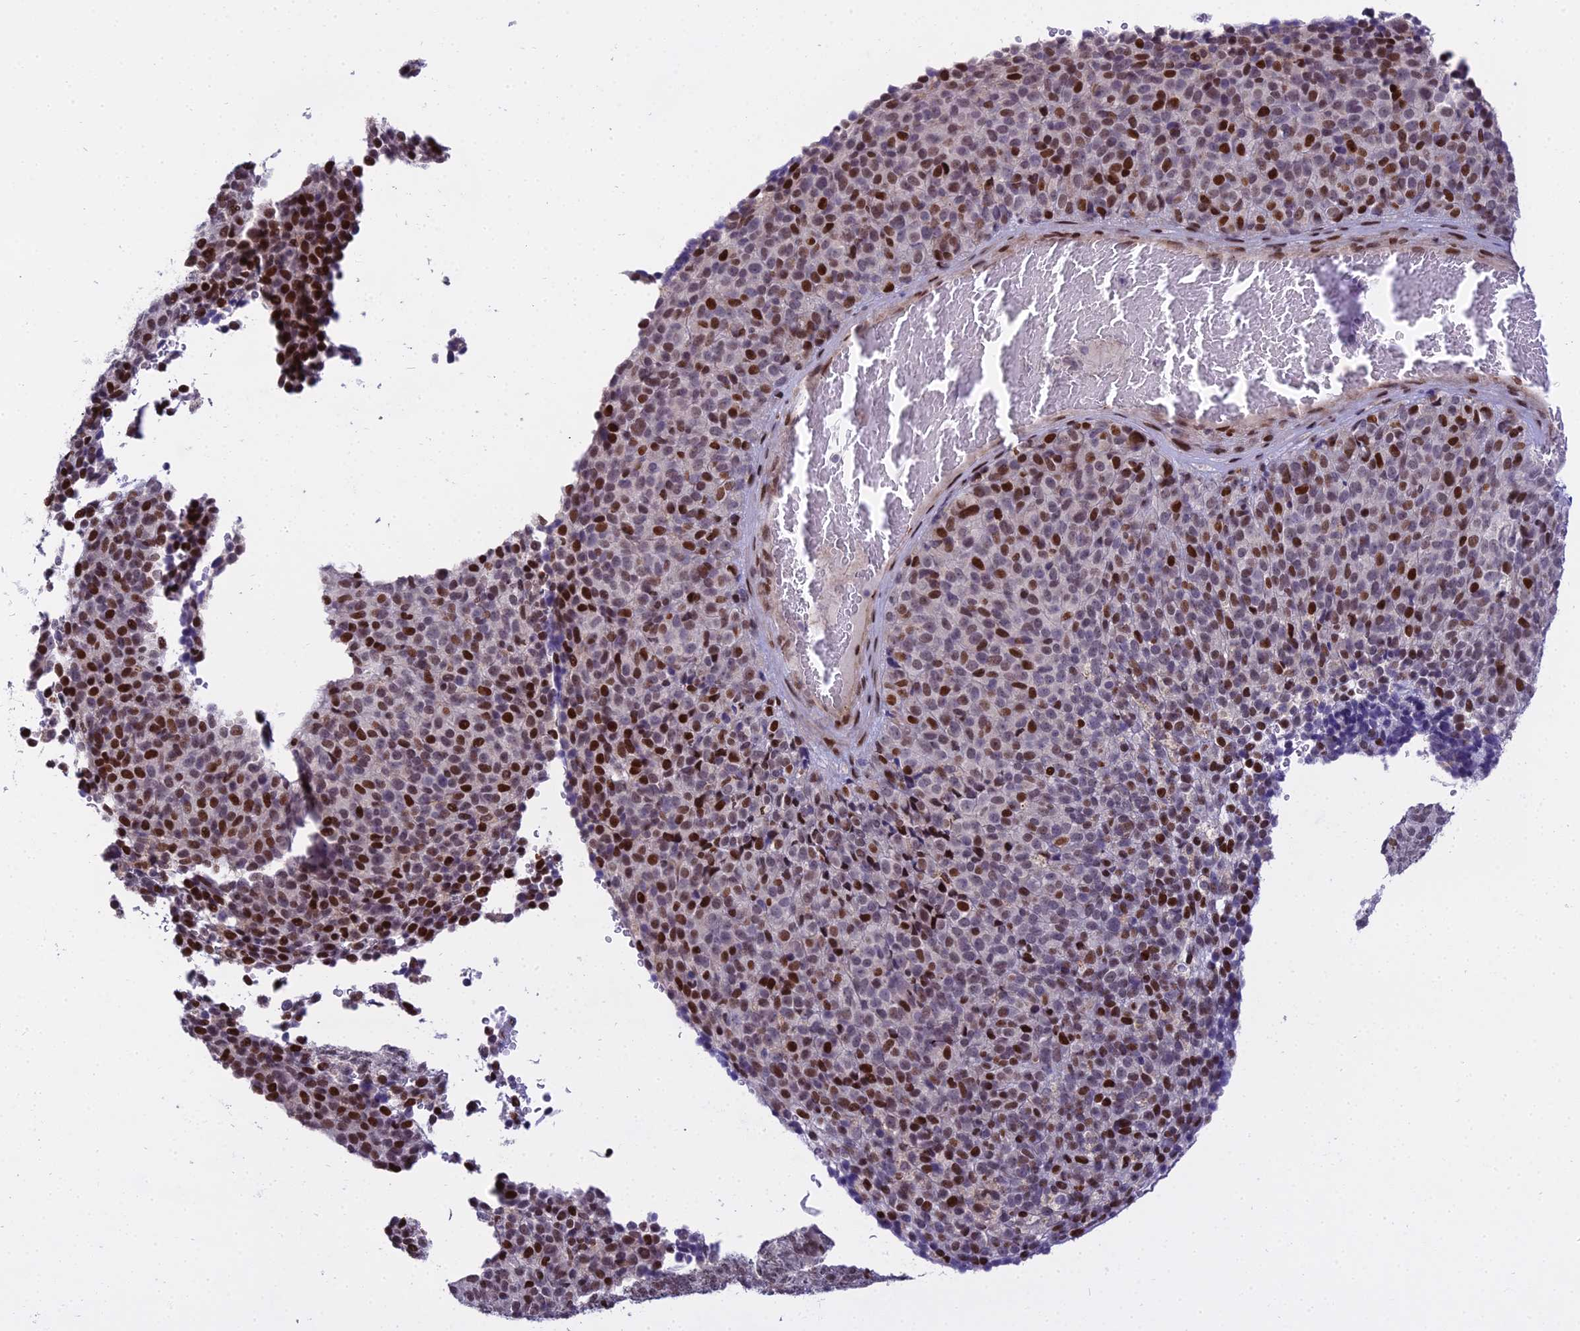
{"staining": {"intensity": "moderate", "quantity": "<25%", "location": "nuclear"}, "tissue": "melanoma", "cell_type": "Tumor cells", "image_type": "cancer", "snomed": [{"axis": "morphology", "description": "Malignant melanoma, Metastatic site"}, {"axis": "topography", "description": "Brain"}], "caption": "Melanoma stained with a brown dye displays moderate nuclear positive positivity in approximately <25% of tumor cells.", "gene": "ZNF707", "patient": {"sex": "female", "age": 56}}